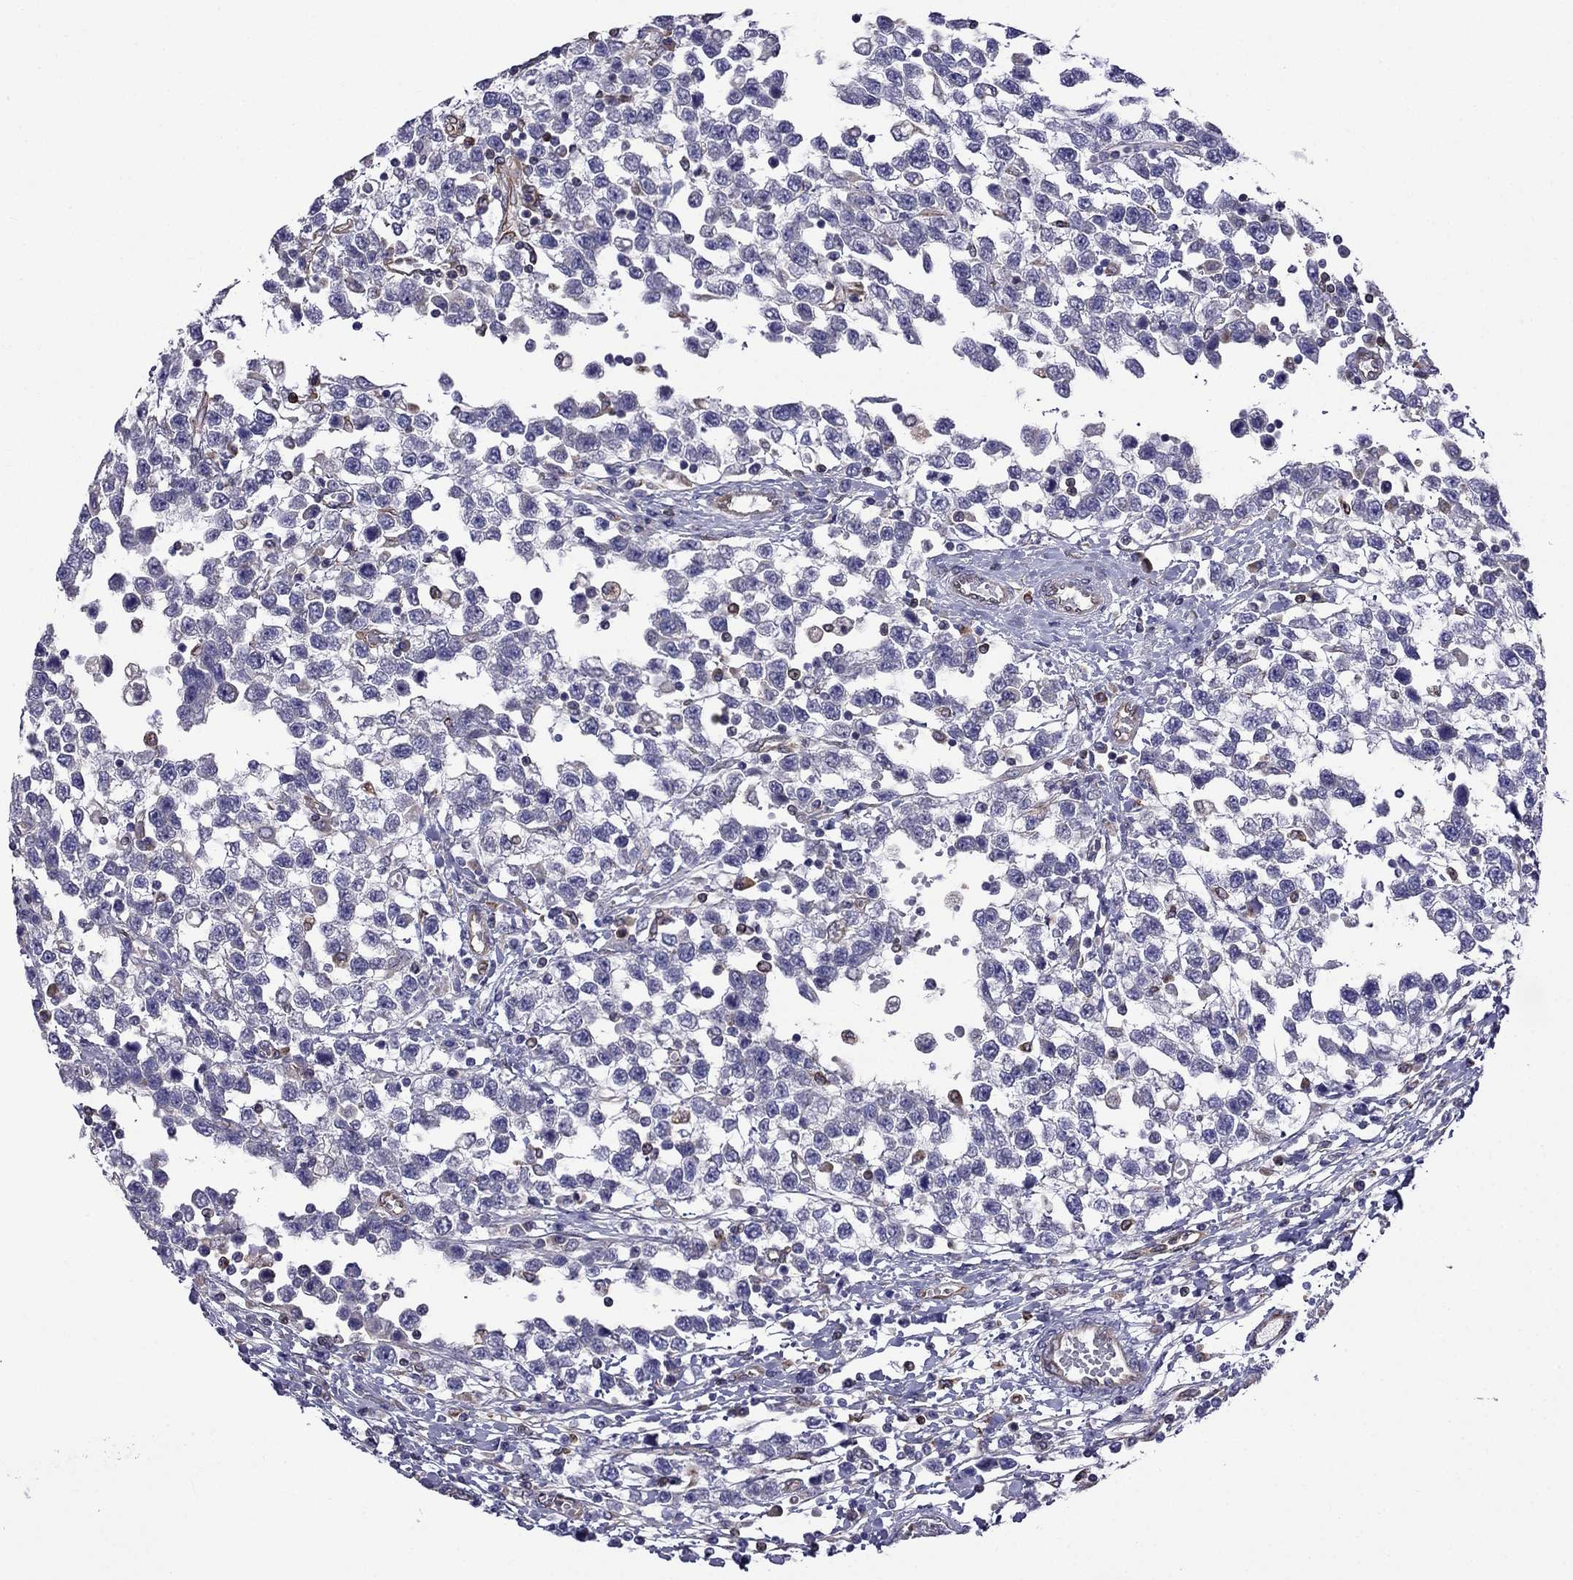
{"staining": {"intensity": "negative", "quantity": "none", "location": "none"}, "tissue": "testis cancer", "cell_type": "Tumor cells", "image_type": "cancer", "snomed": [{"axis": "morphology", "description": "Seminoma, NOS"}, {"axis": "topography", "description": "Testis"}], "caption": "Testis cancer was stained to show a protein in brown. There is no significant staining in tumor cells.", "gene": "GNAL", "patient": {"sex": "male", "age": 34}}